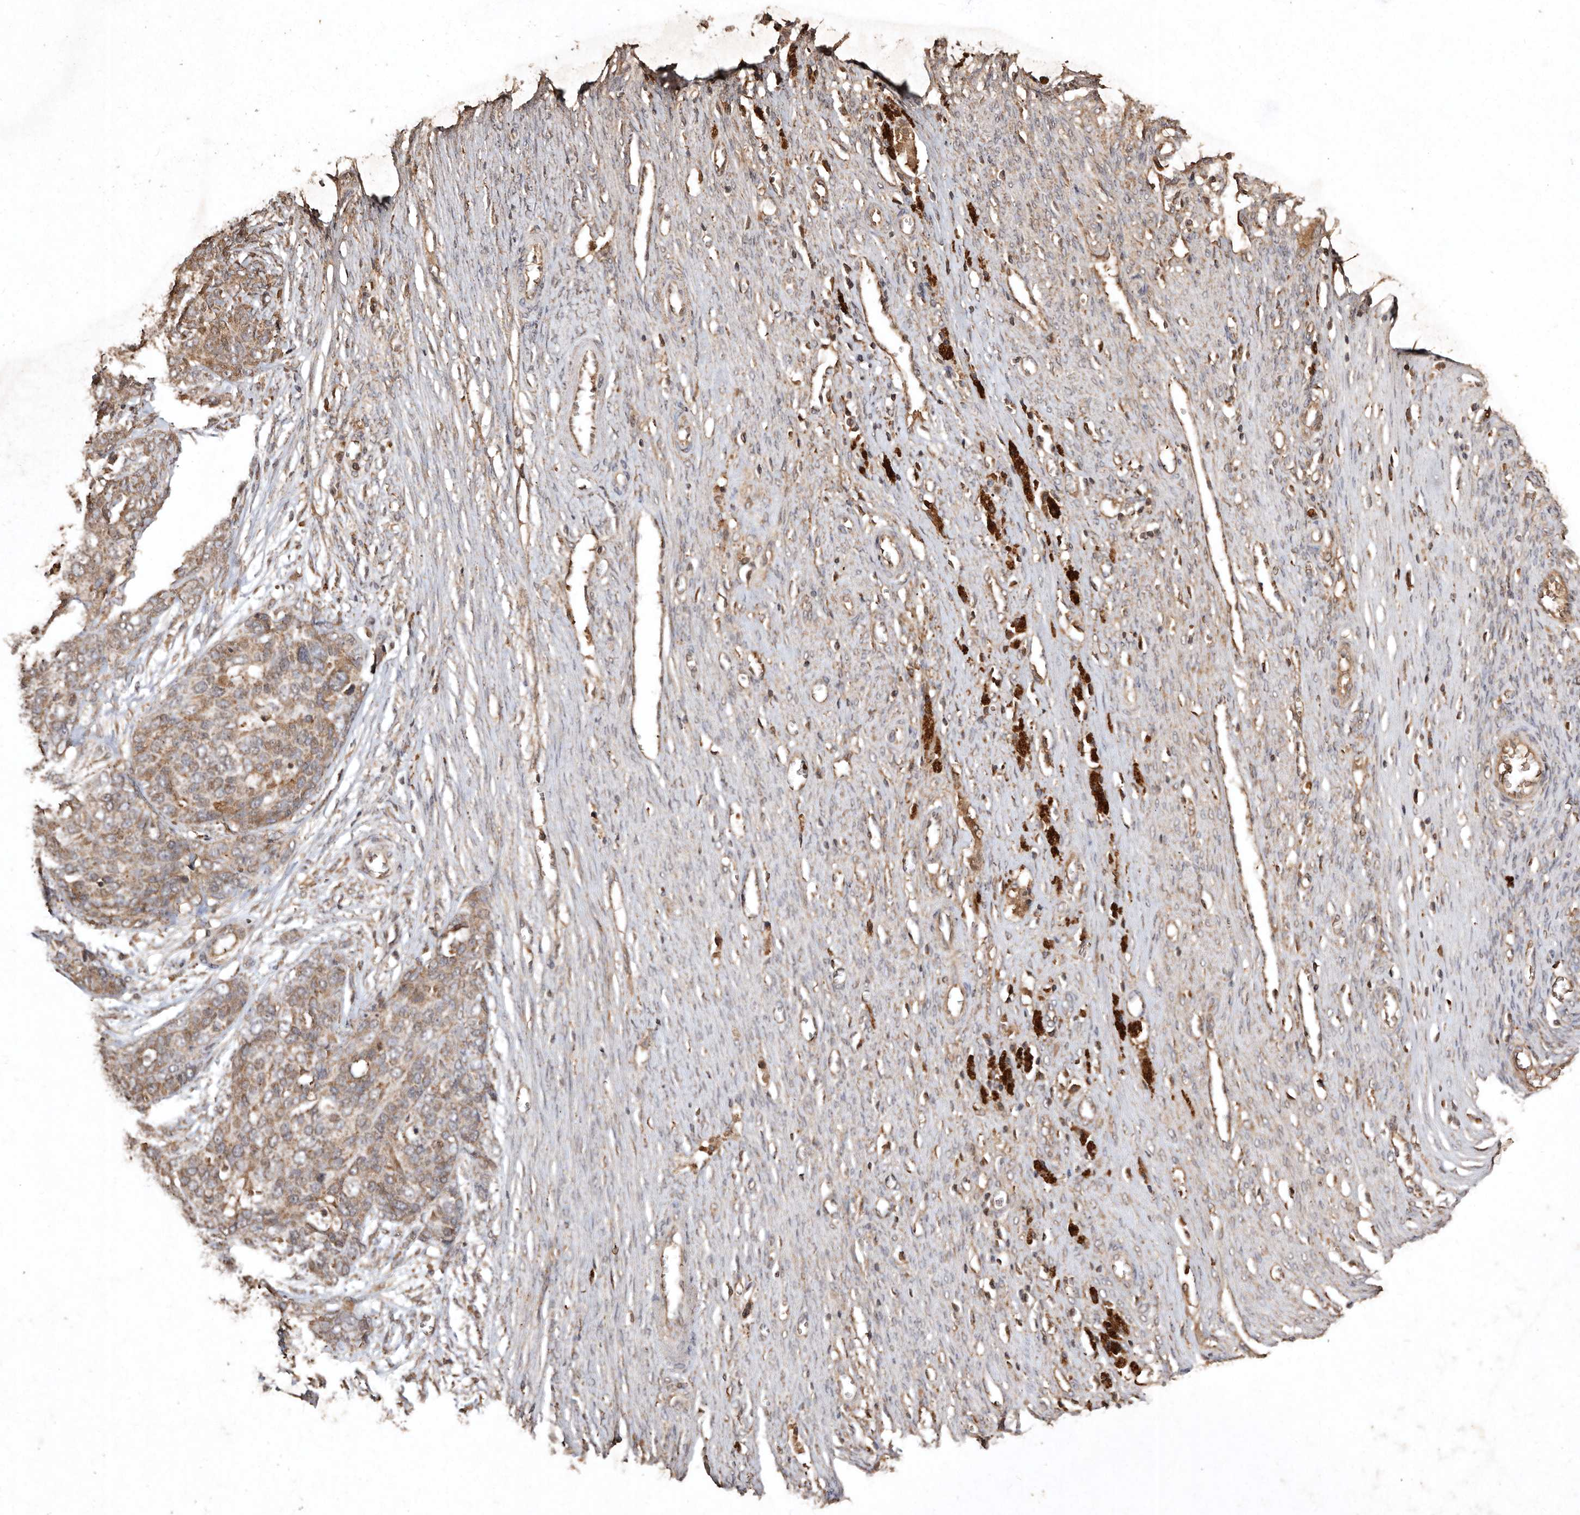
{"staining": {"intensity": "moderate", "quantity": ">75%", "location": "cytoplasmic/membranous"}, "tissue": "ovarian cancer", "cell_type": "Tumor cells", "image_type": "cancer", "snomed": [{"axis": "morphology", "description": "Cystadenocarcinoma, serous, NOS"}, {"axis": "topography", "description": "Ovary"}], "caption": "Ovarian serous cystadenocarcinoma tissue demonstrates moderate cytoplasmic/membranous staining in about >75% of tumor cells, visualized by immunohistochemistry.", "gene": "FARS2", "patient": {"sex": "female", "age": 44}}